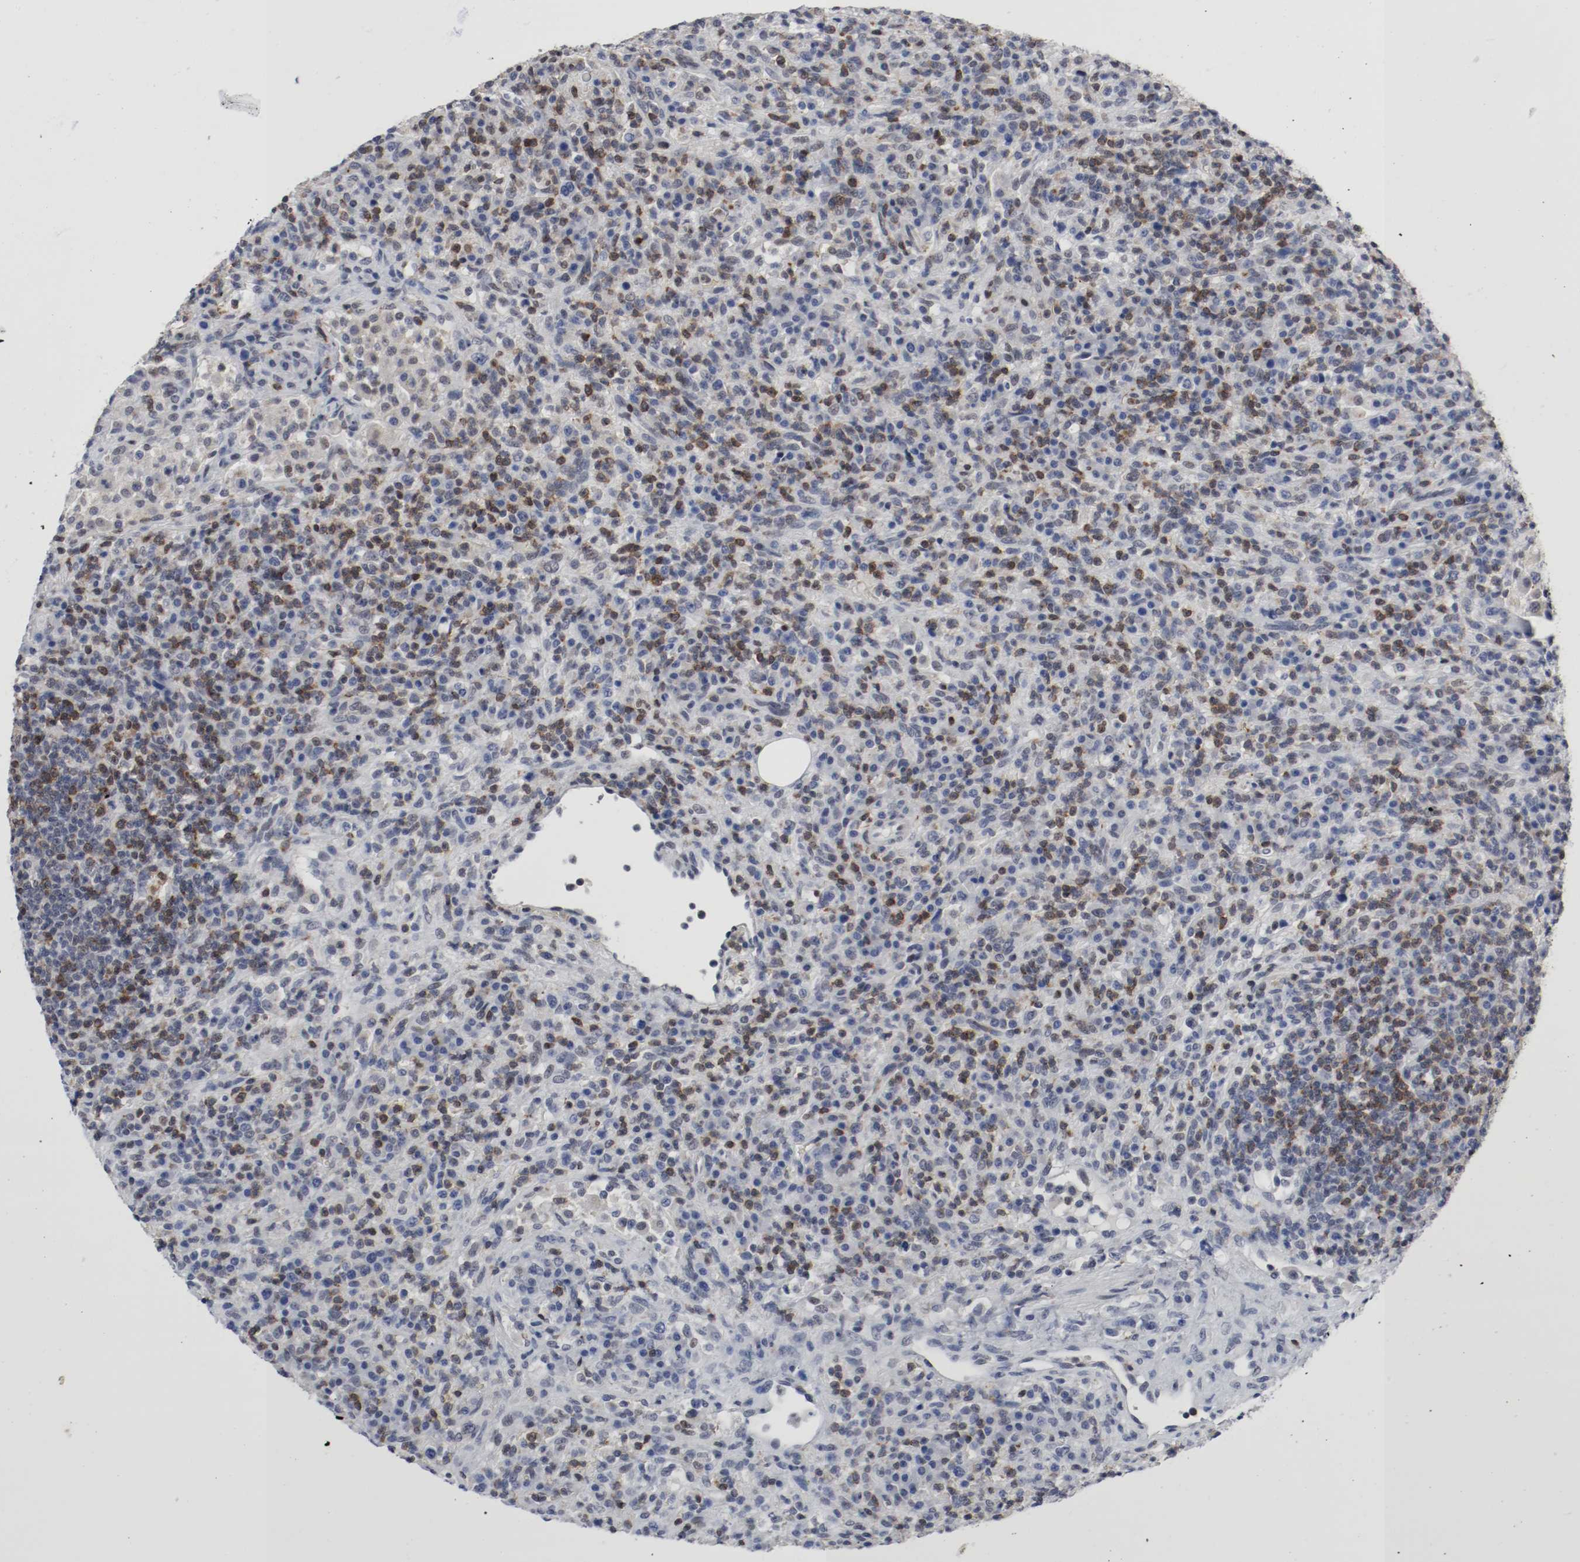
{"staining": {"intensity": "weak", "quantity": "25%-75%", "location": "nuclear"}, "tissue": "lymphoma", "cell_type": "Tumor cells", "image_type": "cancer", "snomed": [{"axis": "morphology", "description": "Hodgkin's disease, NOS"}, {"axis": "topography", "description": "Lymph node"}], "caption": "This is a photomicrograph of immunohistochemistry (IHC) staining of Hodgkin's disease, which shows weak positivity in the nuclear of tumor cells.", "gene": "JUND", "patient": {"sex": "male", "age": 65}}